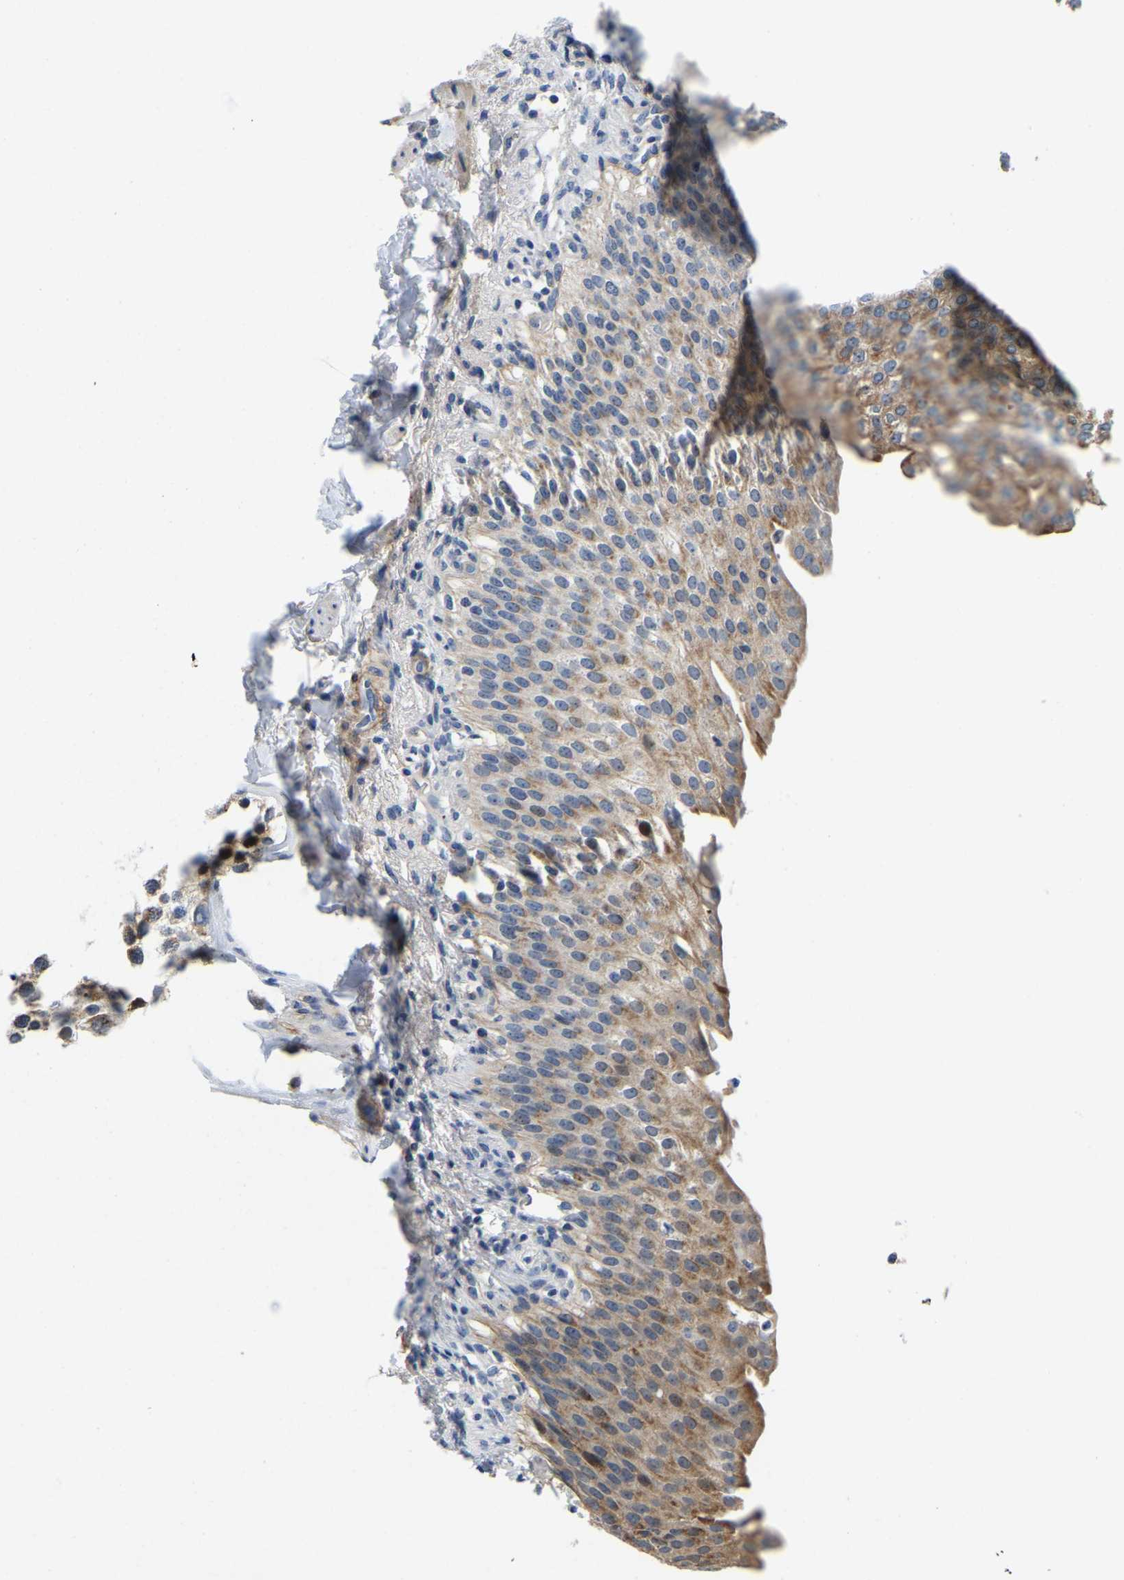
{"staining": {"intensity": "moderate", "quantity": "25%-75%", "location": "cytoplasmic/membranous"}, "tissue": "urinary bladder", "cell_type": "Urothelial cells", "image_type": "normal", "snomed": [{"axis": "morphology", "description": "Normal tissue, NOS"}, {"axis": "topography", "description": "Urinary bladder"}], "caption": "Urothelial cells show moderate cytoplasmic/membranous positivity in approximately 25%-75% of cells in normal urinary bladder.", "gene": "LIAS", "patient": {"sex": "female", "age": 60}}